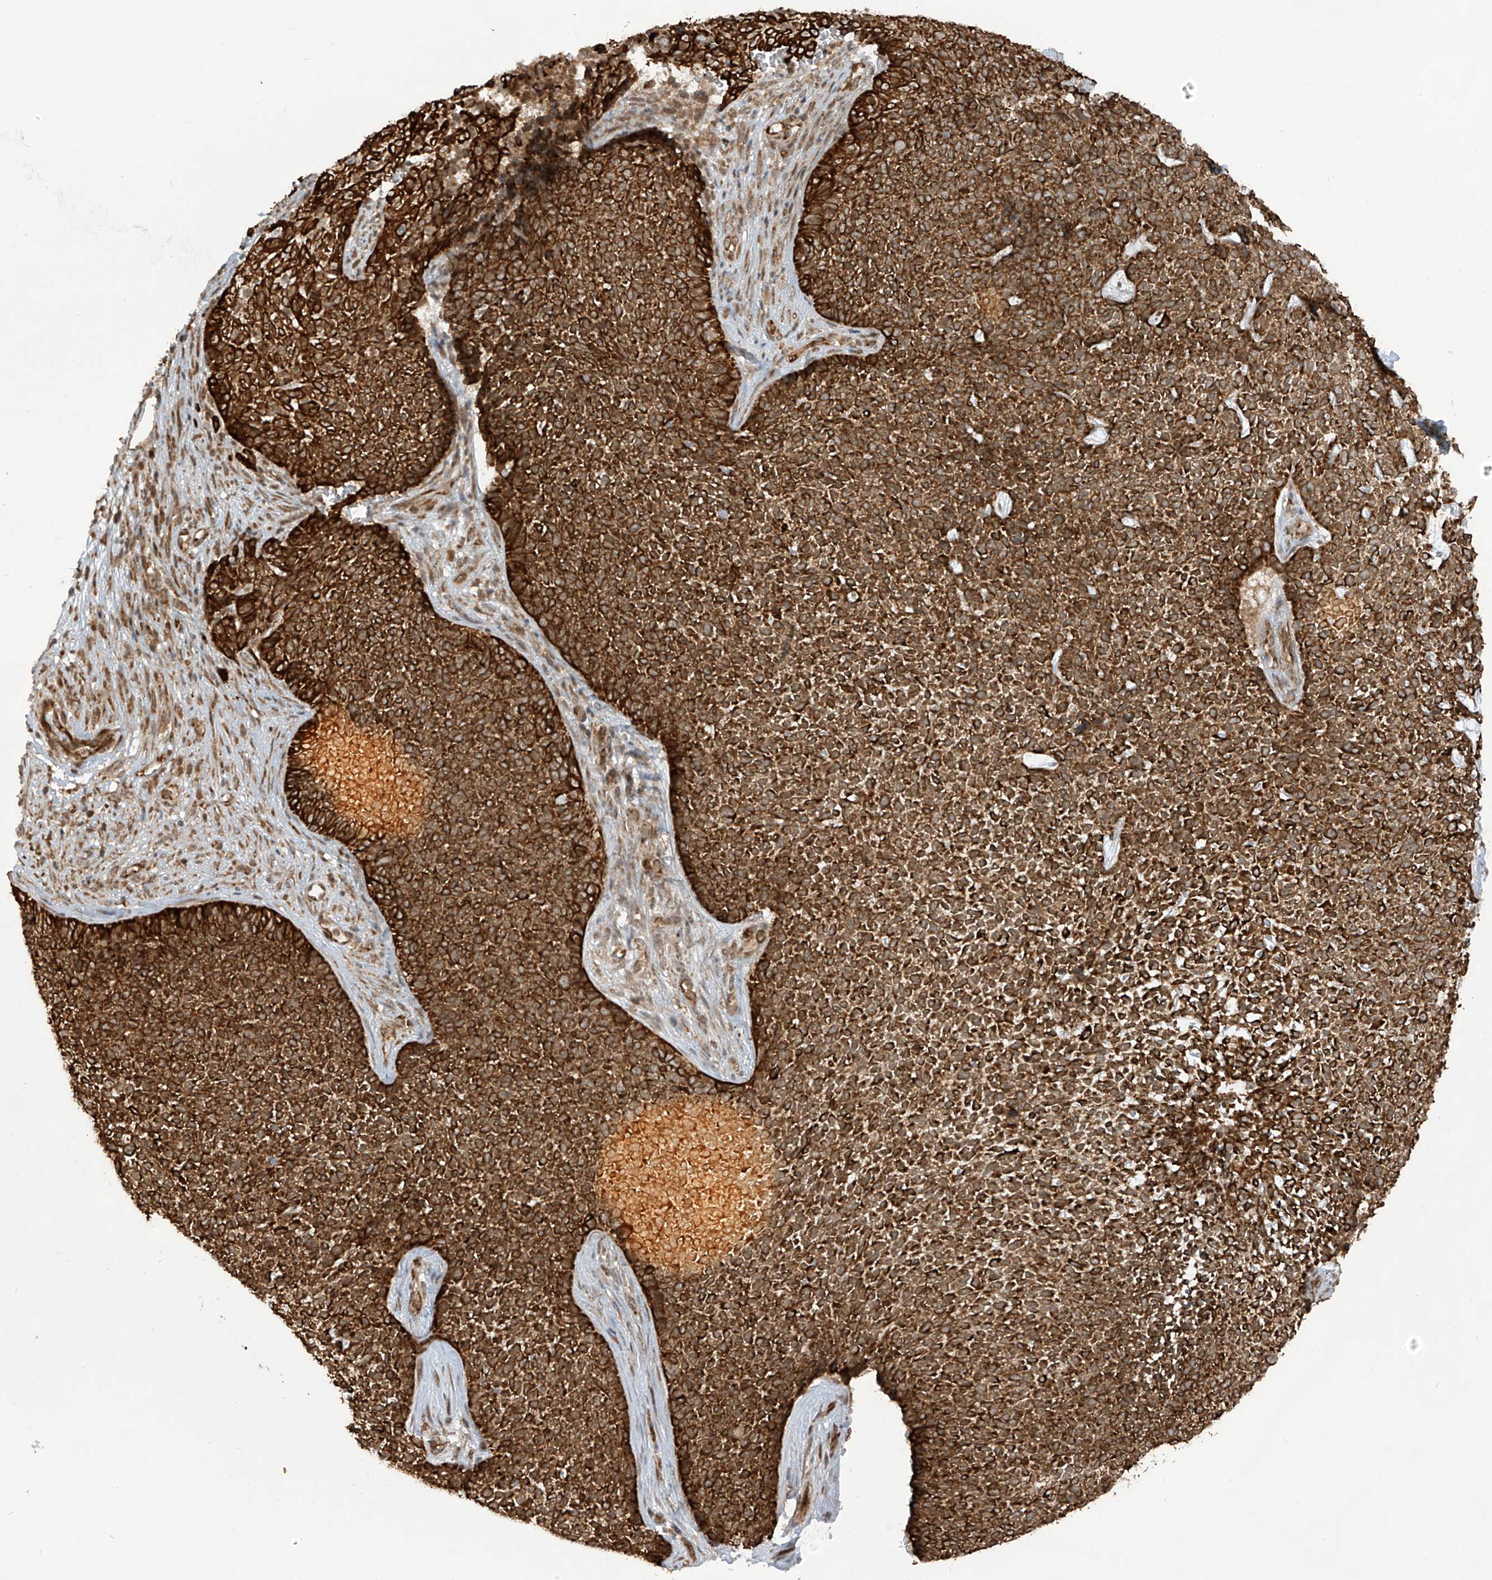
{"staining": {"intensity": "strong", "quantity": ">75%", "location": "cytoplasmic/membranous"}, "tissue": "skin cancer", "cell_type": "Tumor cells", "image_type": "cancer", "snomed": [{"axis": "morphology", "description": "Basal cell carcinoma"}, {"axis": "topography", "description": "Skin"}], "caption": "DAB immunohistochemical staining of basal cell carcinoma (skin) demonstrates strong cytoplasmic/membranous protein expression in approximately >75% of tumor cells.", "gene": "TRIM67", "patient": {"sex": "female", "age": 84}}